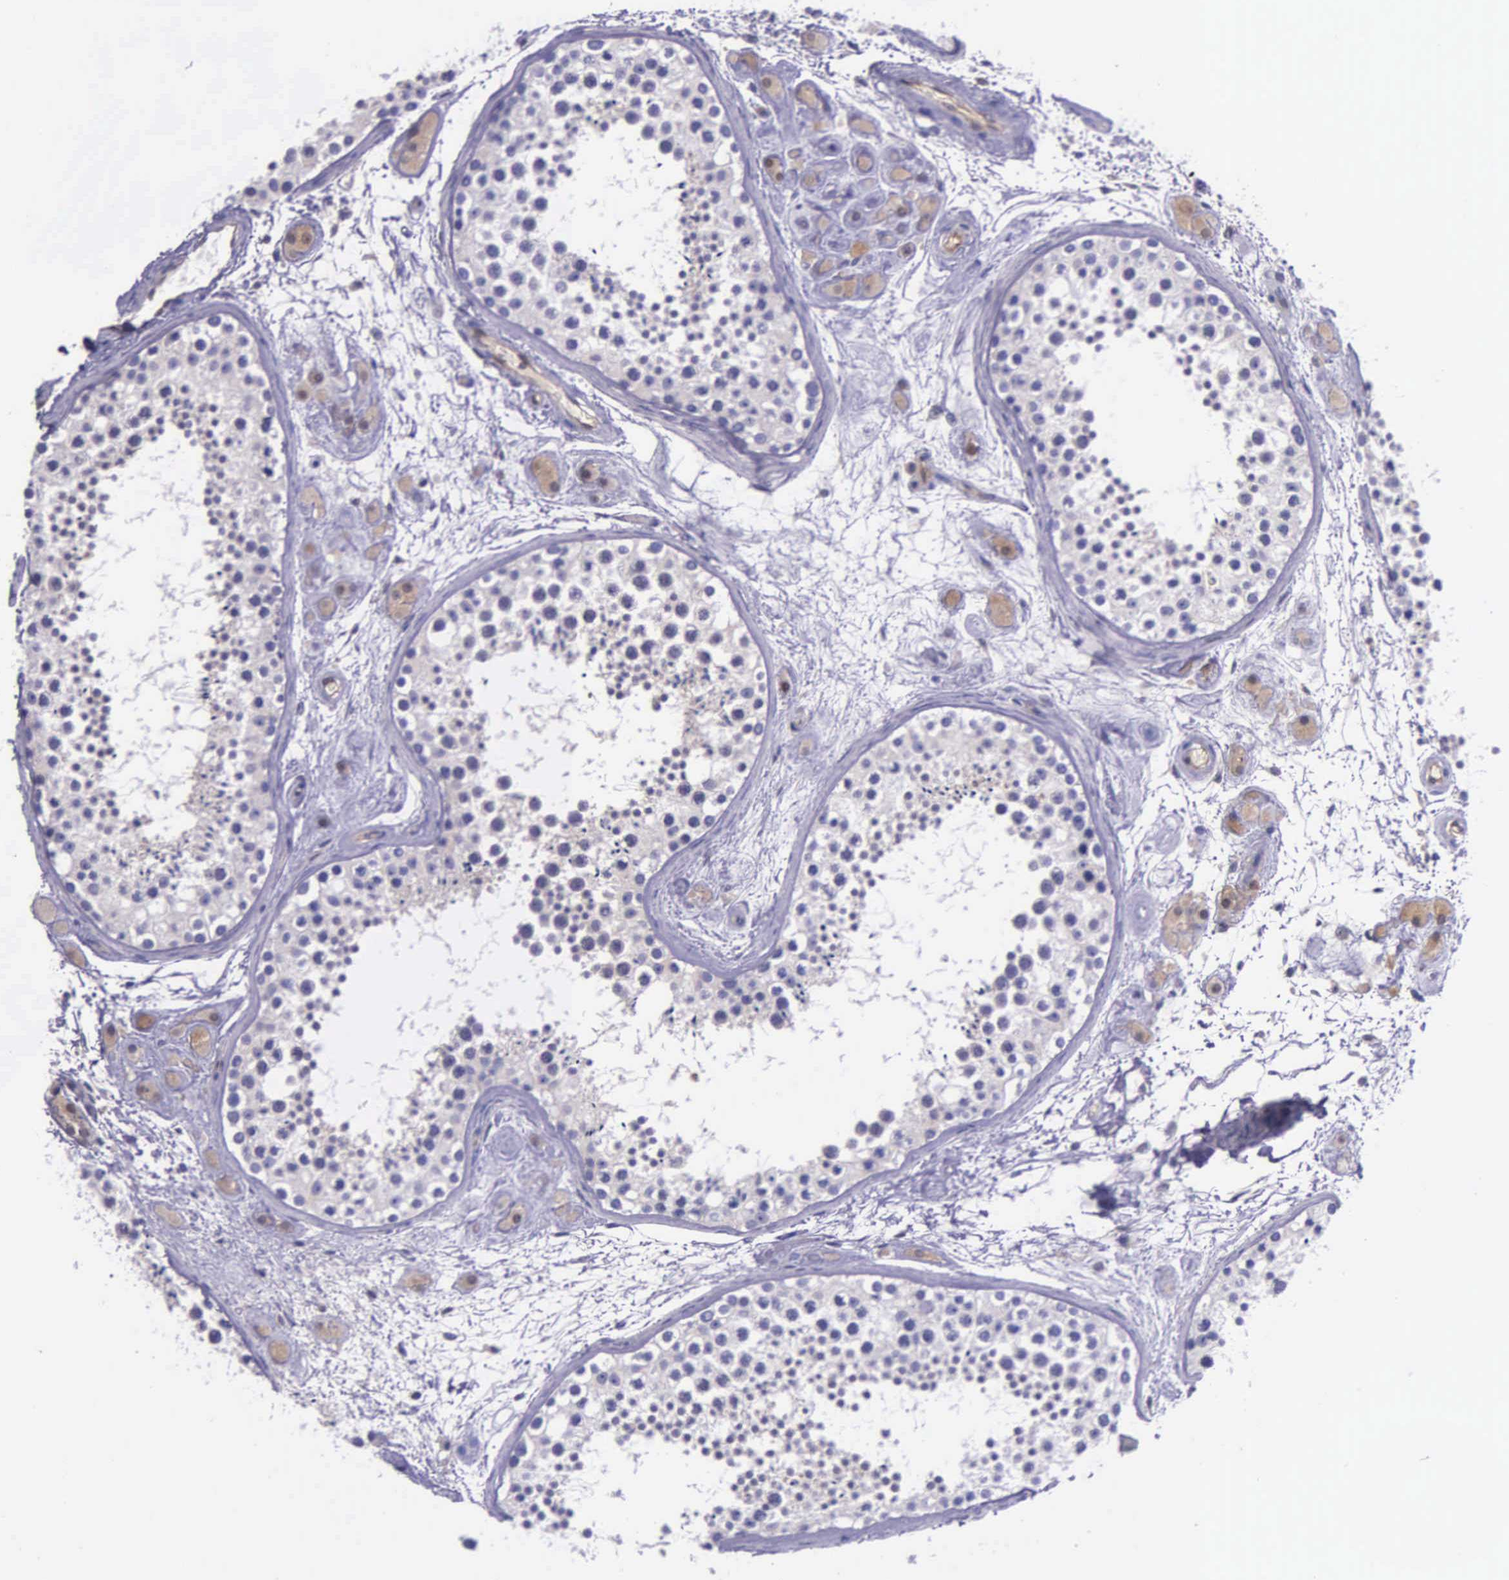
{"staining": {"intensity": "negative", "quantity": "none", "location": "none"}, "tissue": "testis", "cell_type": "Cells in seminiferous ducts", "image_type": "normal", "snomed": [{"axis": "morphology", "description": "Normal tissue, NOS"}, {"axis": "topography", "description": "Testis"}], "caption": "Immunohistochemistry (IHC) histopathology image of benign testis: testis stained with DAB (3,3'-diaminobenzidine) reveals no significant protein positivity in cells in seminiferous ducts.", "gene": "GMPR2", "patient": {"sex": "male", "age": 38}}